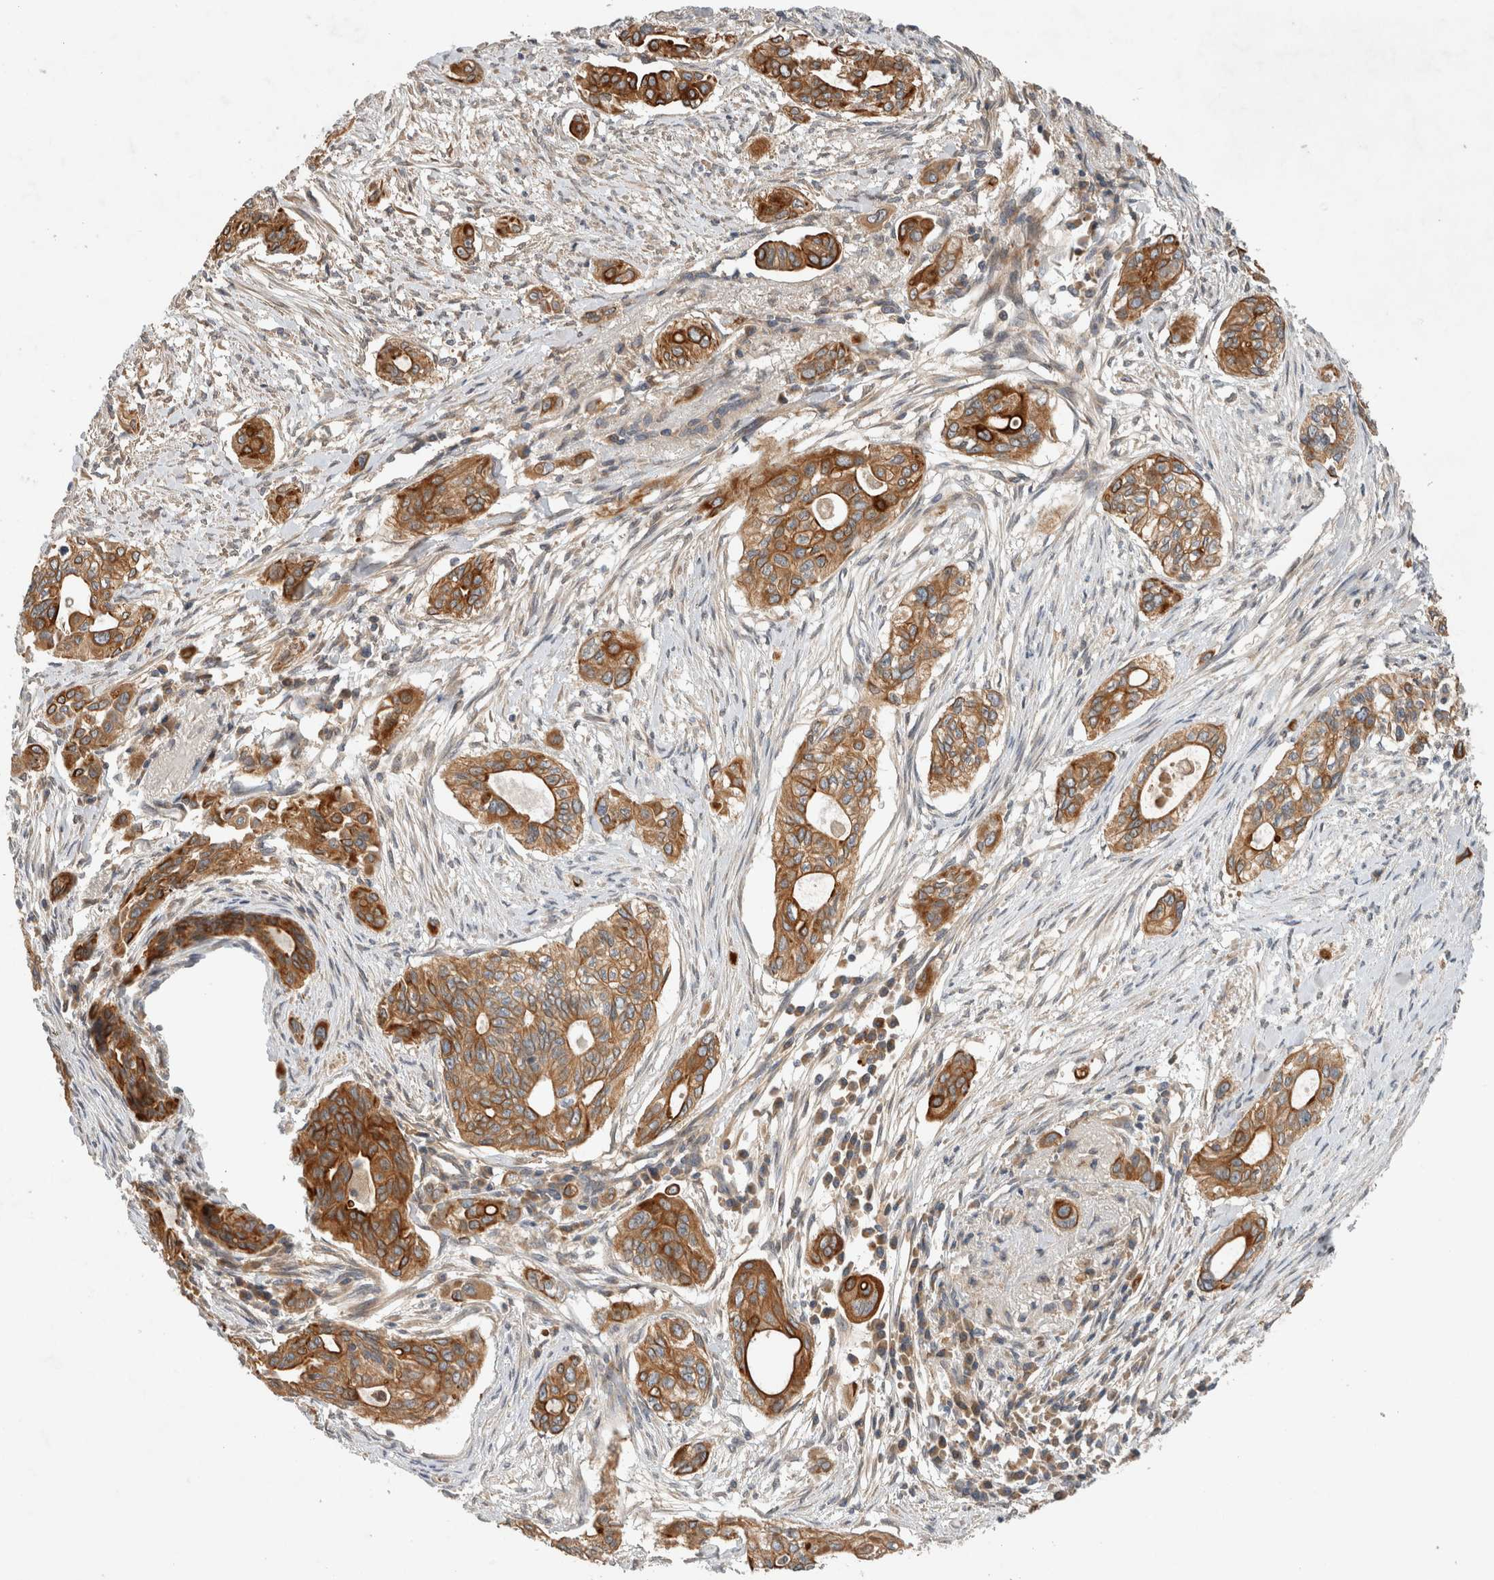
{"staining": {"intensity": "strong", "quantity": ">75%", "location": "cytoplasmic/membranous"}, "tissue": "pancreatic cancer", "cell_type": "Tumor cells", "image_type": "cancer", "snomed": [{"axis": "morphology", "description": "Adenocarcinoma, NOS"}, {"axis": "topography", "description": "Pancreas"}], "caption": "Strong cytoplasmic/membranous protein expression is seen in about >75% of tumor cells in pancreatic adenocarcinoma.", "gene": "ARMC9", "patient": {"sex": "female", "age": 60}}